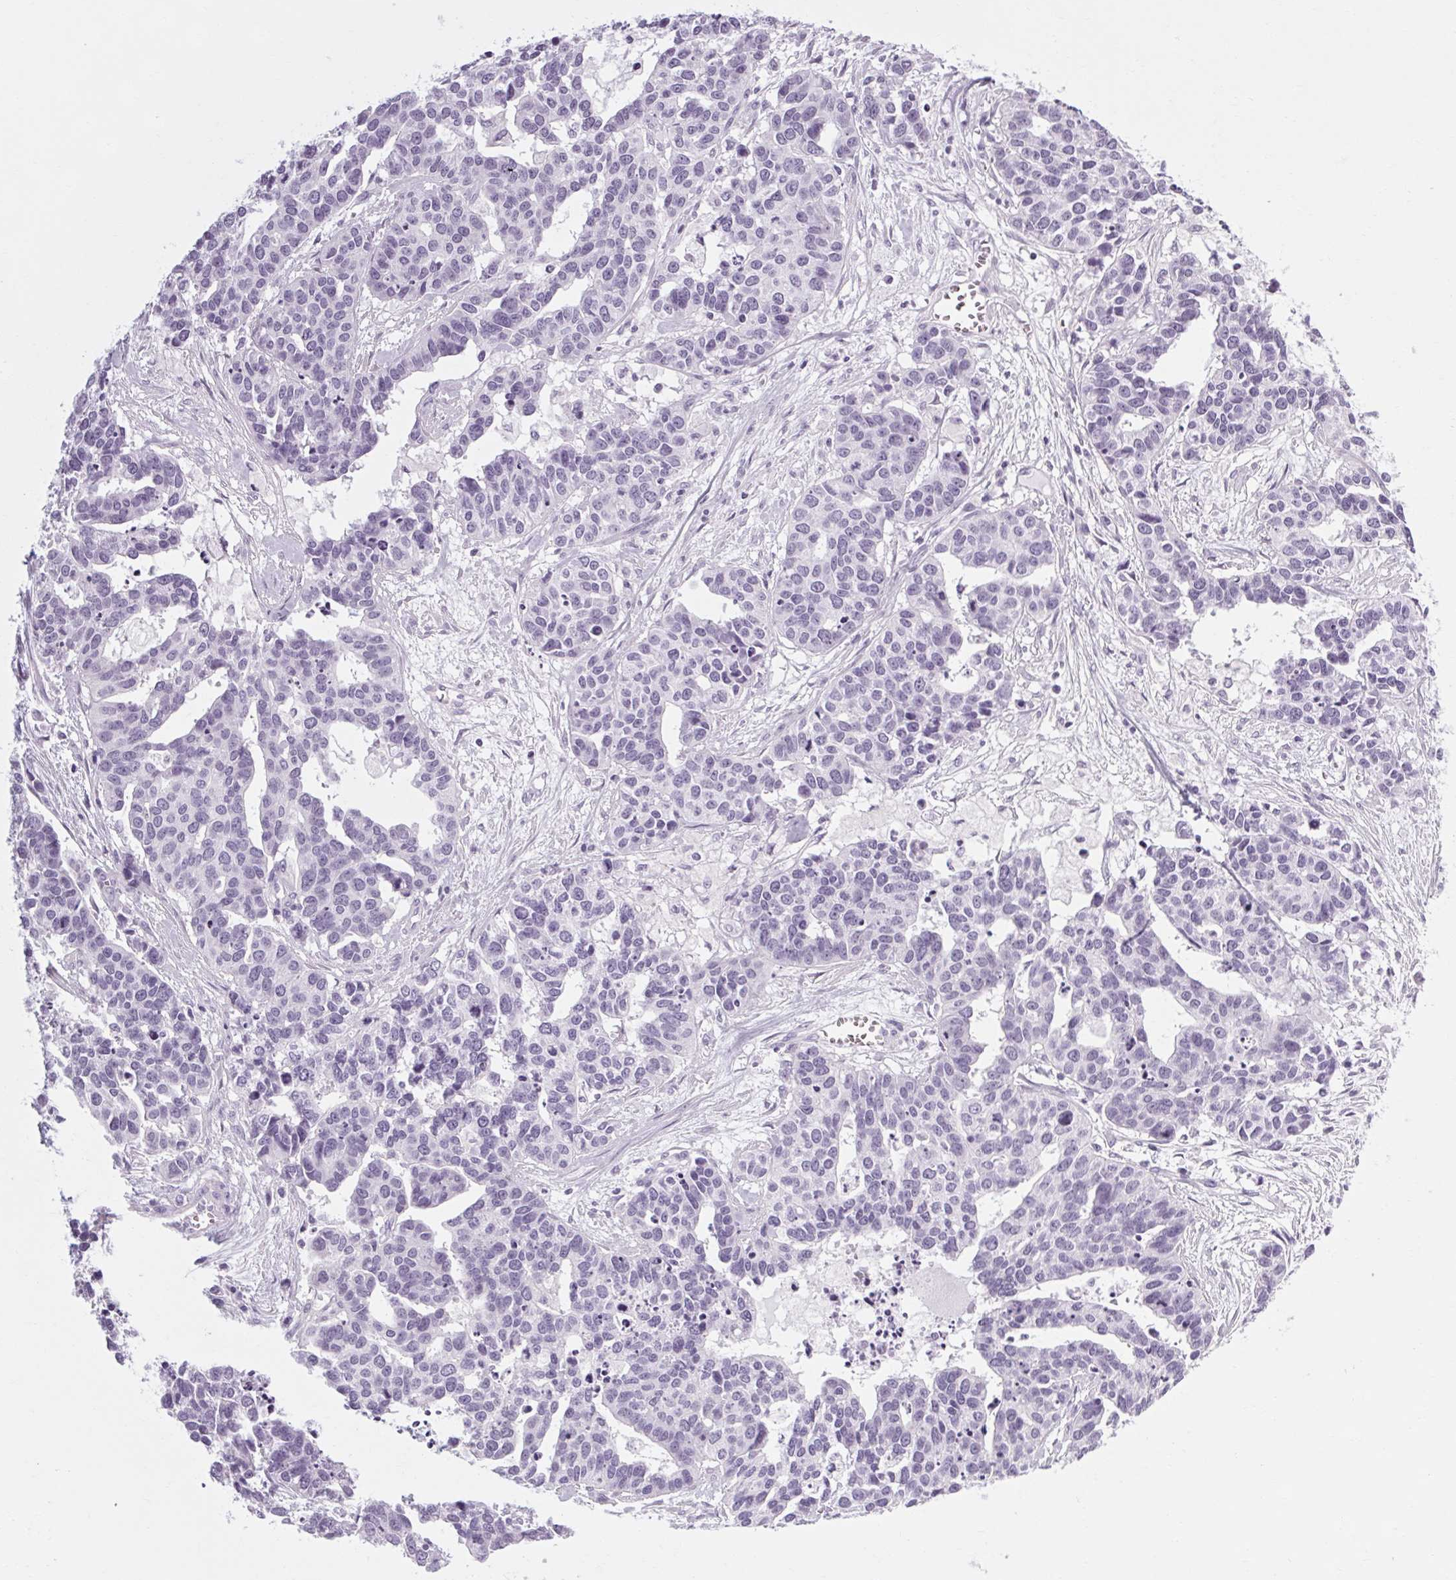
{"staining": {"intensity": "negative", "quantity": "none", "location": "none"}, "tissue": "ovarian cancer", "cell_type": "Tumor cells", "image_type": "cancer", "snomed": [{"axis": "morphology", "description": "Carcinoma, endometroid"}, {"axis": "topography", "description": "Ovary"}], "caption": "Immunohistochemistry (IHC) photomicrograph of ovarian endometroid carcinoma stained for a protein (brown), which demonstrates no staining in tumor cells. (DAB immunohistochemistry (IHC) visualized using brightfield microscopy, high magnification).", "gene": "POMC", "patient": {"sex": "female", "age": 65}}